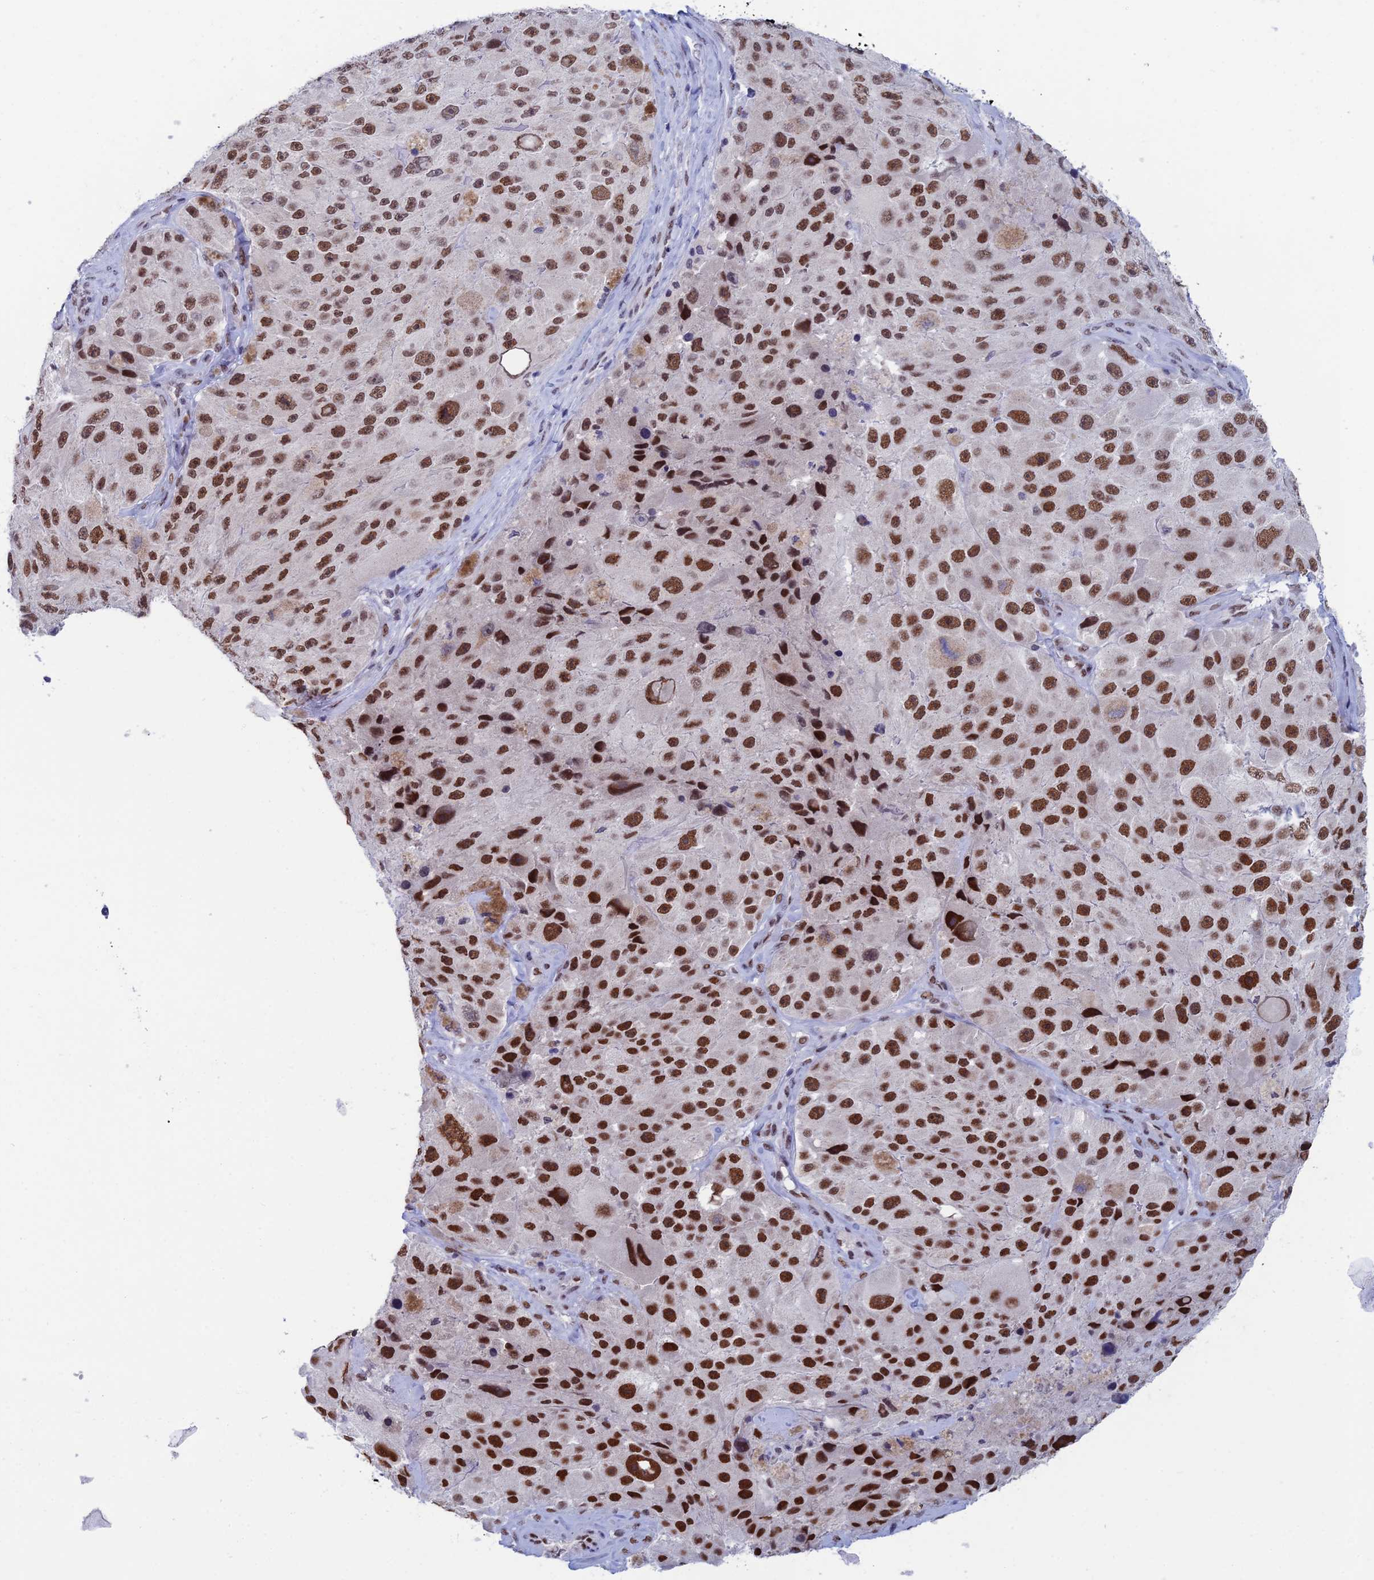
{"staining": {"intensity": "strong", "quantity": ">75%", "location": "nuclear"}, "tissue": "melanoma", "cell_type": "Tumor cells", "image_type": "cancer", "snomed": [{"axis": "morphology", "description": "Malignant melanoma, Metastatic site"}, {"axis": "topography", "description": "Lymph node"}], "caption": "There is high levels of strong nuclear expression in tumor cells of malignant melanoma (metastatic site), as demonstrated by immunohistochemical staining (brown color).", "gene": "NABP2", "patient": {"sex": "male", "age": 62}}